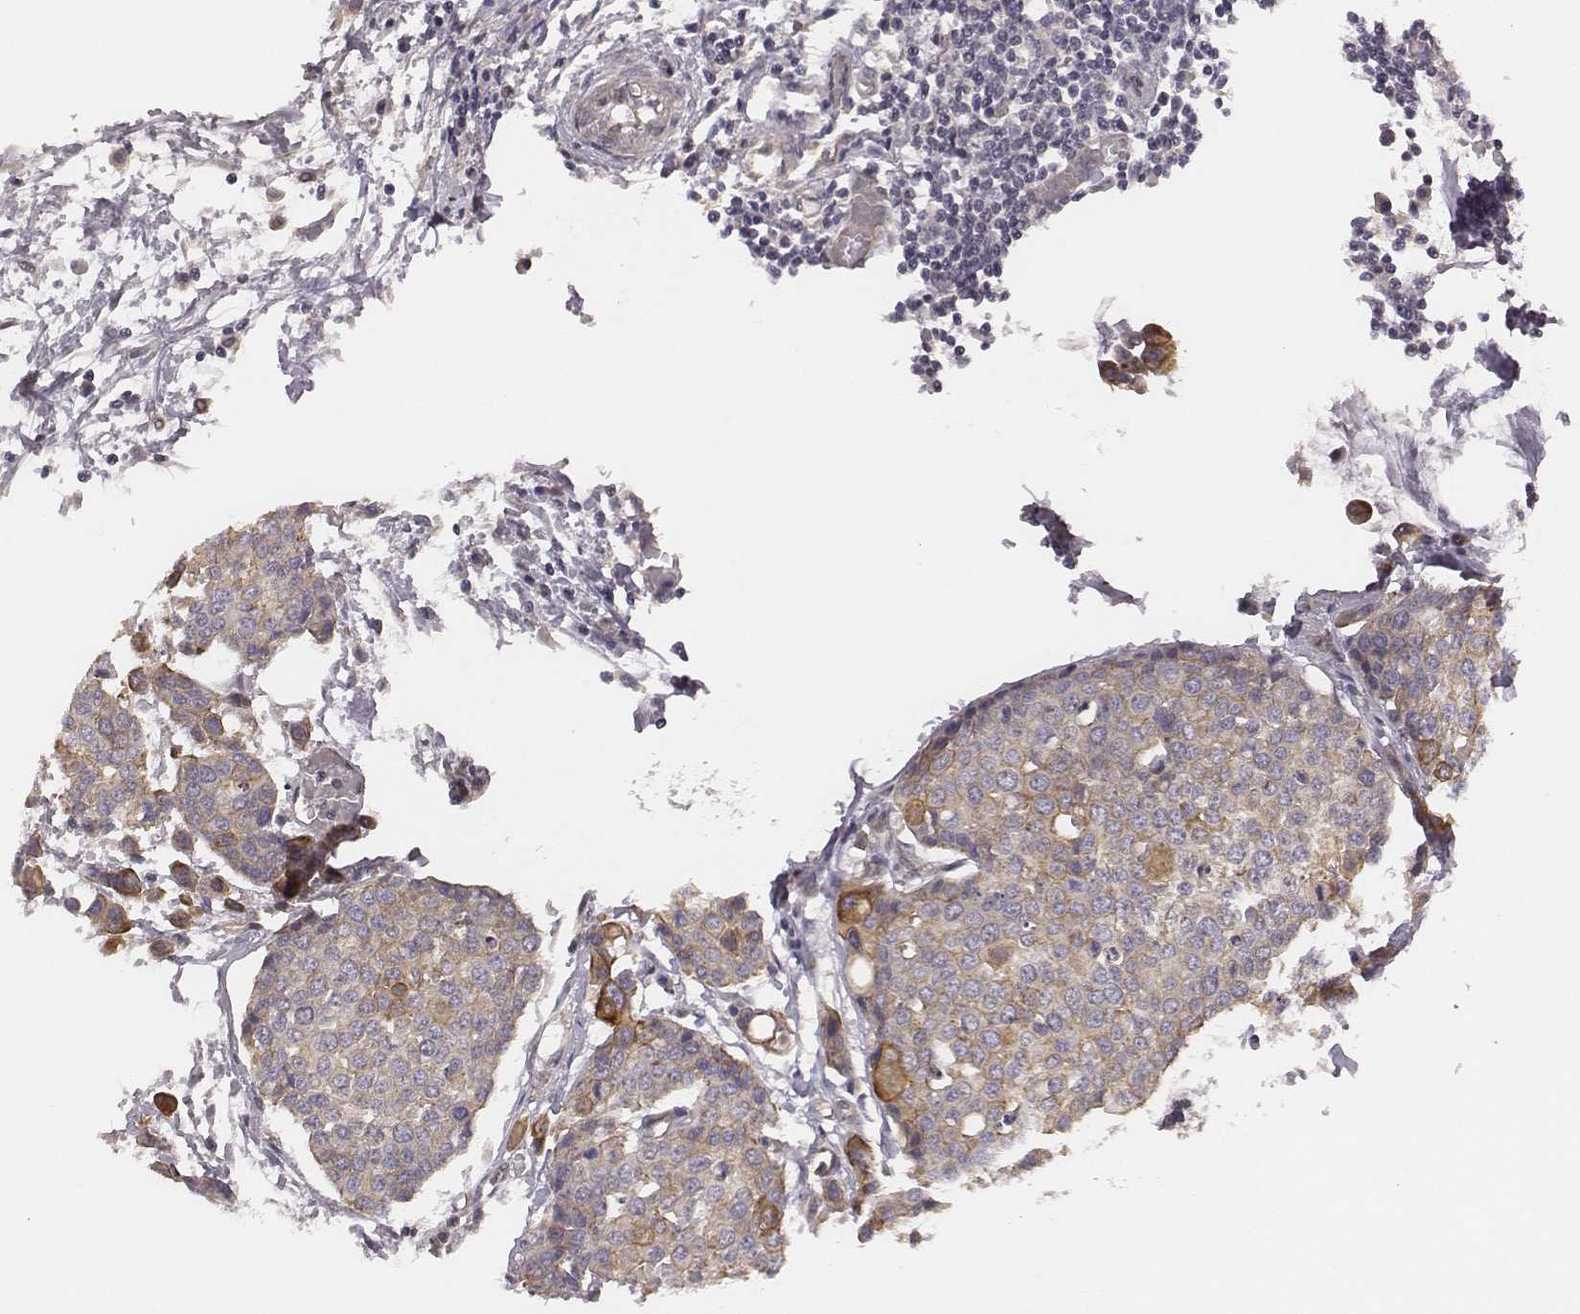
{"staining": {"intensity": "weak", "quantity": "25%-75%", "location": "cytoplasmic/membranous"}, "tissue": "carcinoid", "cell_type": "Tumor cells", "image_type": "cancer", "snomed": [{"axis": "morphology", "description": "Carcinoid, malignant, NOS"}, {"axis": "topography", "description": "Colon"}], "caption": "High-power microscopy captured an IHC photomicrograph of carcinoid, revealing weak cytoplasmic/membranous expression in approximately 25%-75% of tumor cells.", "gene": "SCARF1", "patient": {"sex": "male", "age": 81}}